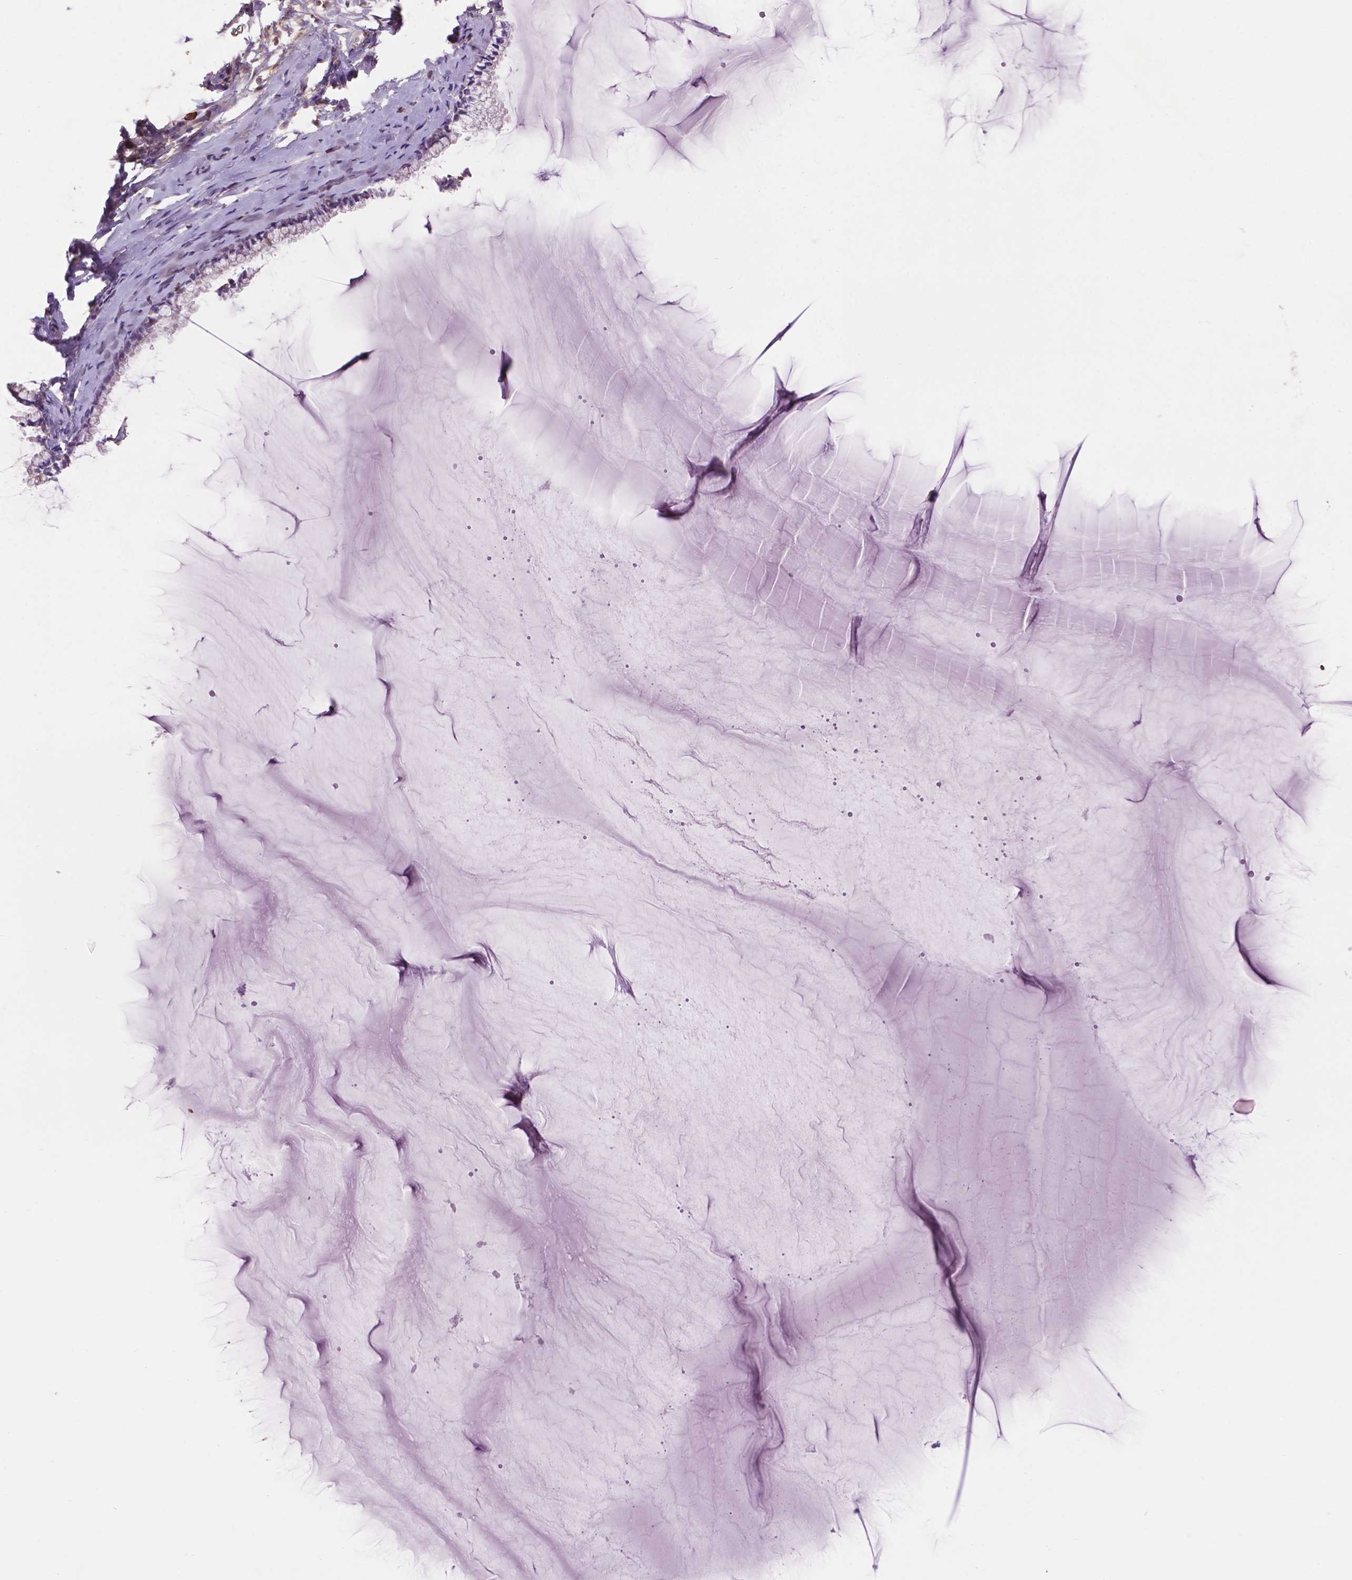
{"staining": {"intensity": "negative", "quantity": "none", "location": "none"}, "tissue": "cervix", "cell_type": "Glandular cells", "image_type": "normal", "snomed": [{"axis": "morphology", "description": "Normal tissue, NOS"}, {"axis": "topography", "description": "Cervix"}], "caption": "A high-resolution micrograph shows IHC staining of benign cervix, which shows no significant positivity in glandular cells.", "gene": "LRRC3C", "patient": {"sex": "female", "age": 40}}